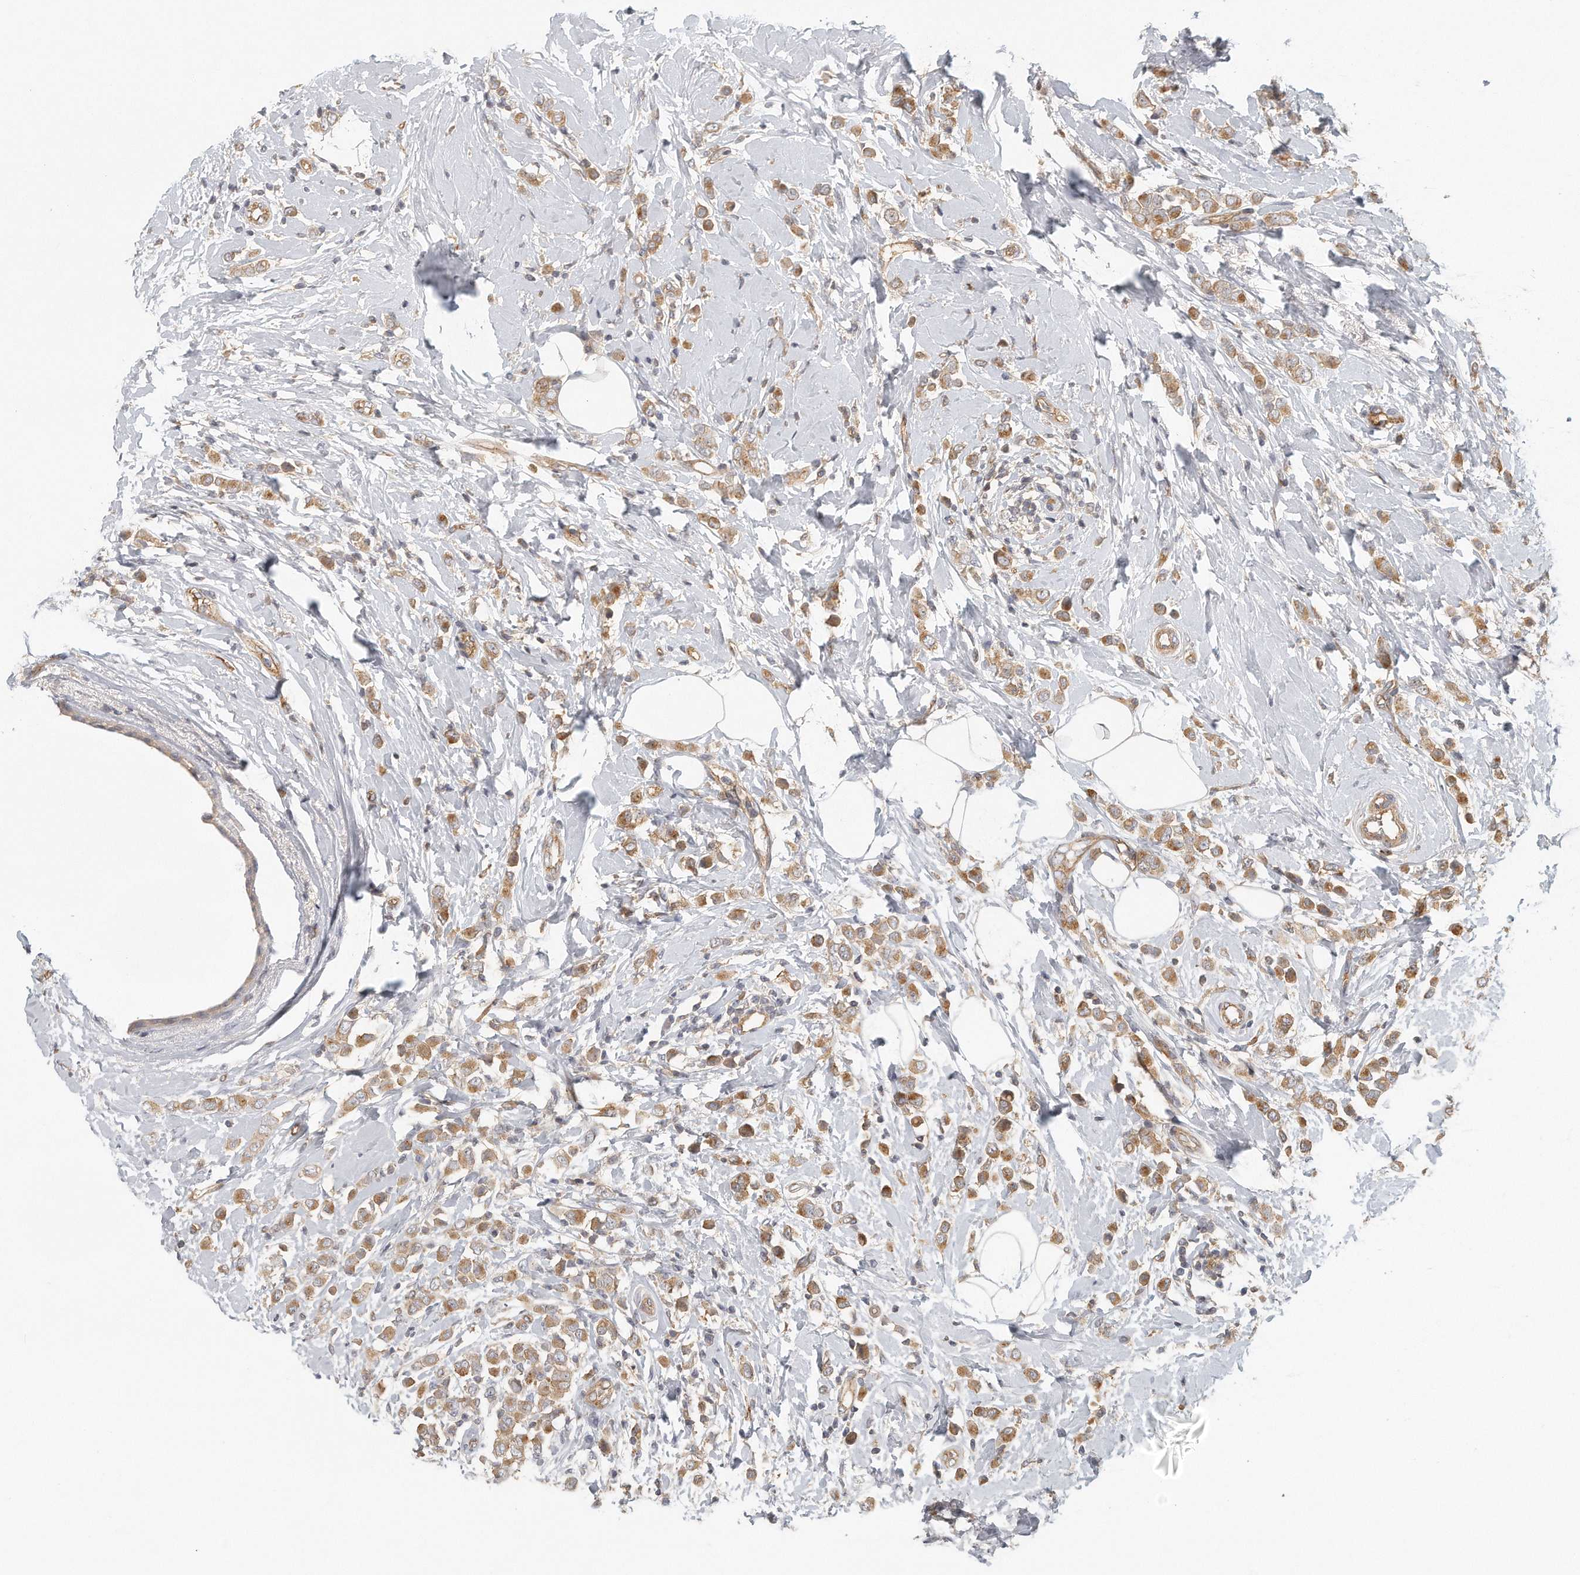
{"staining": {"intensity": "moderate", "quantity": ">75%", "location": "cytoplasmic/membranous"}, "tissue": "breast cancer", "cell_type": "Tumor cells", "image_type": "cancer", "snomed": [{"axis": "morphology", "description": "Lobular carcinoma"}, {"axis": "topography", "description": "Breast"}], "caption": "Protein staining reveals moderate cytoplasmic/membranous positivity in about >75% of tumor cells in lobular carcinoma (breast).", "gene": "MTERF4", "patient": {"sex": "female", "age": 47}}